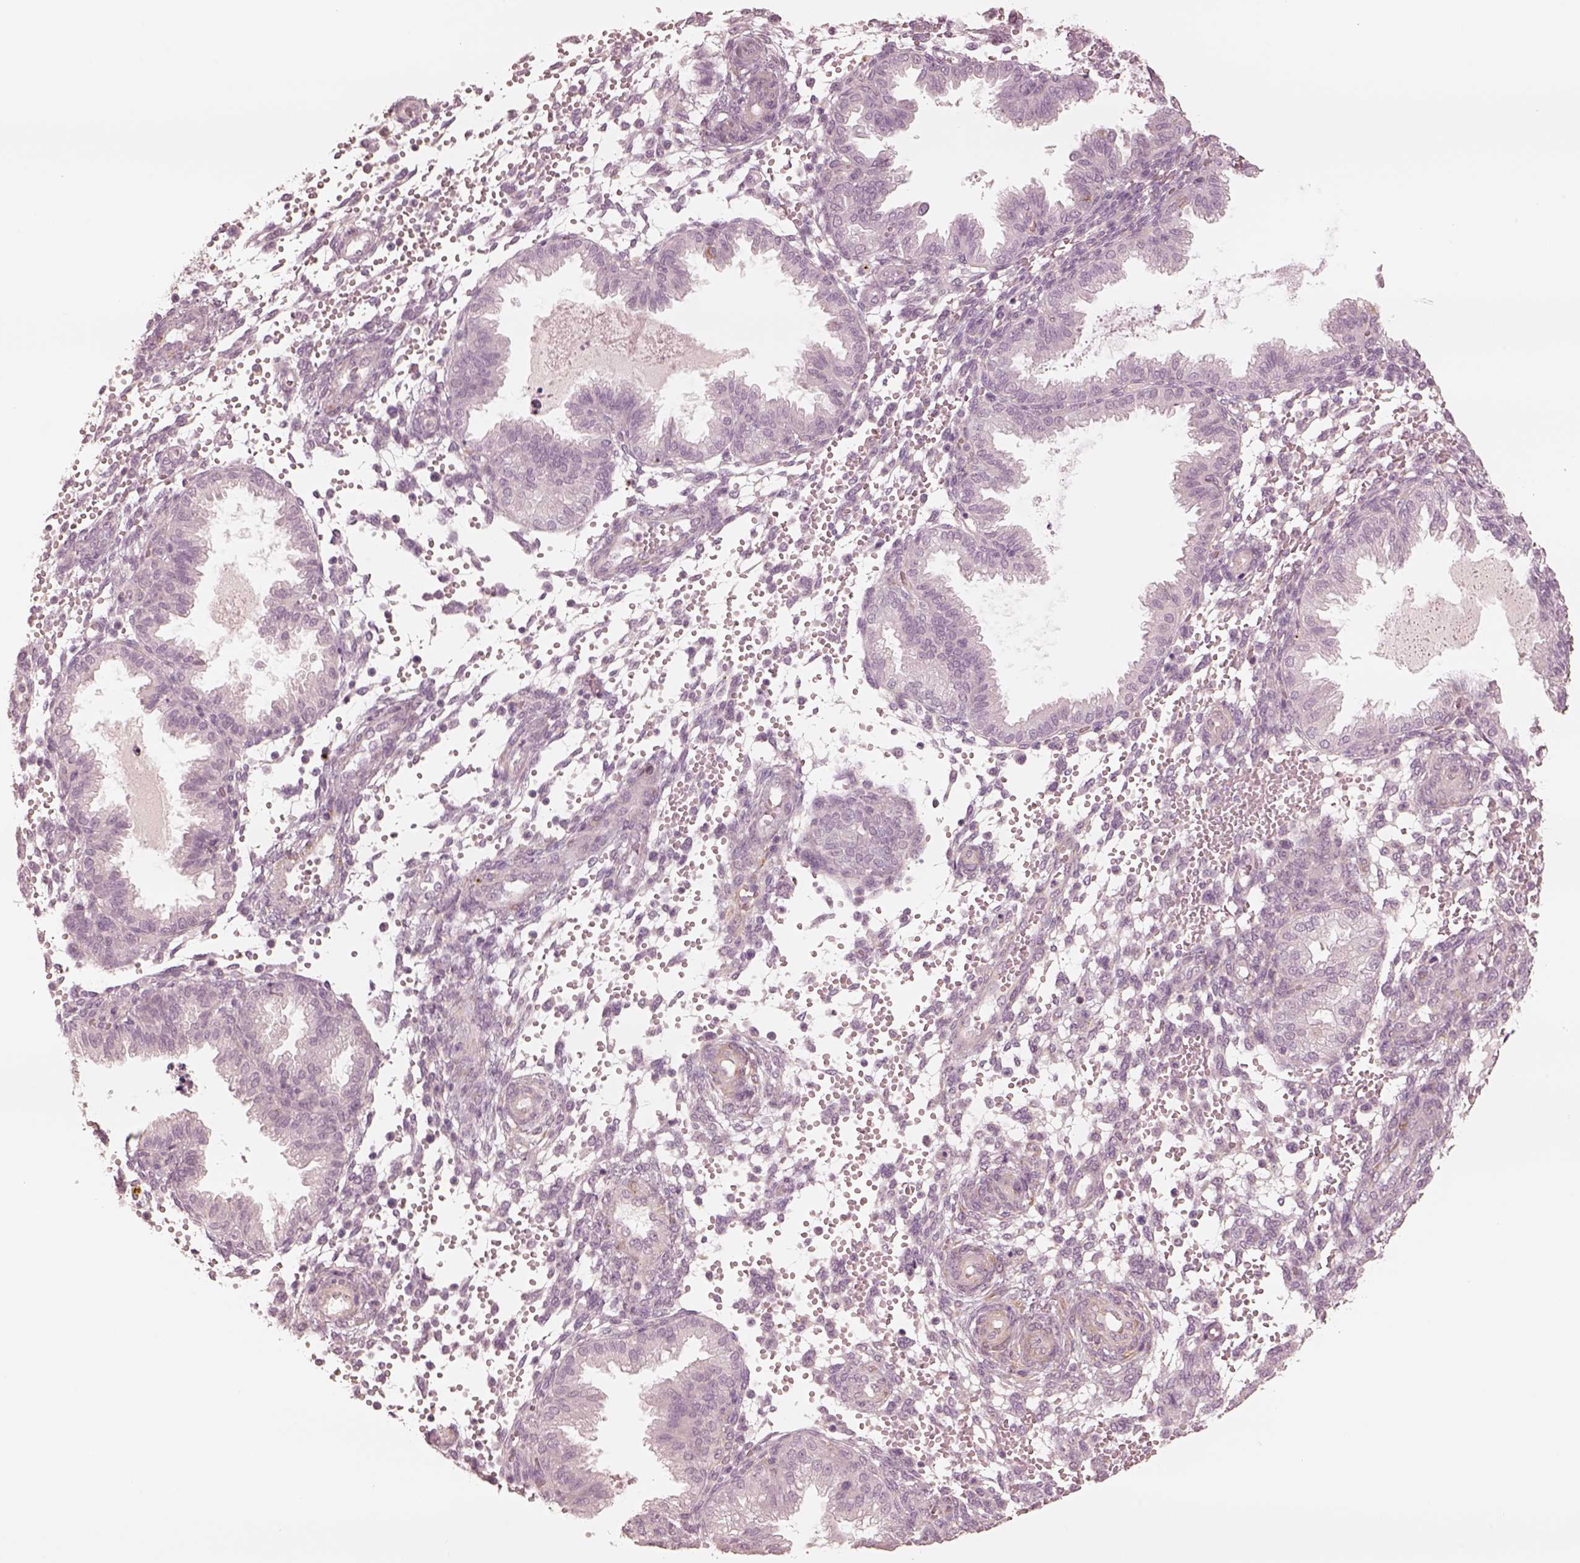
{"staining": {"intensity": "negative", "quantity": "none", "location": "none"}, "tissue": "endometrium", "cell_type": "Cells in endometrial stroma", "image_type": "normal", "snomed": [{"axis": "morphology", "description": "Normal tissue, NOS"}, {"axis": "topography", "description": "Endometrium"}], "caption": "Cells in endometrial stroma show no significant protein positivity in unremarkable endometrium.", "gene": "DNAAF9", "patient": {"sex": "female", "age": 33}}